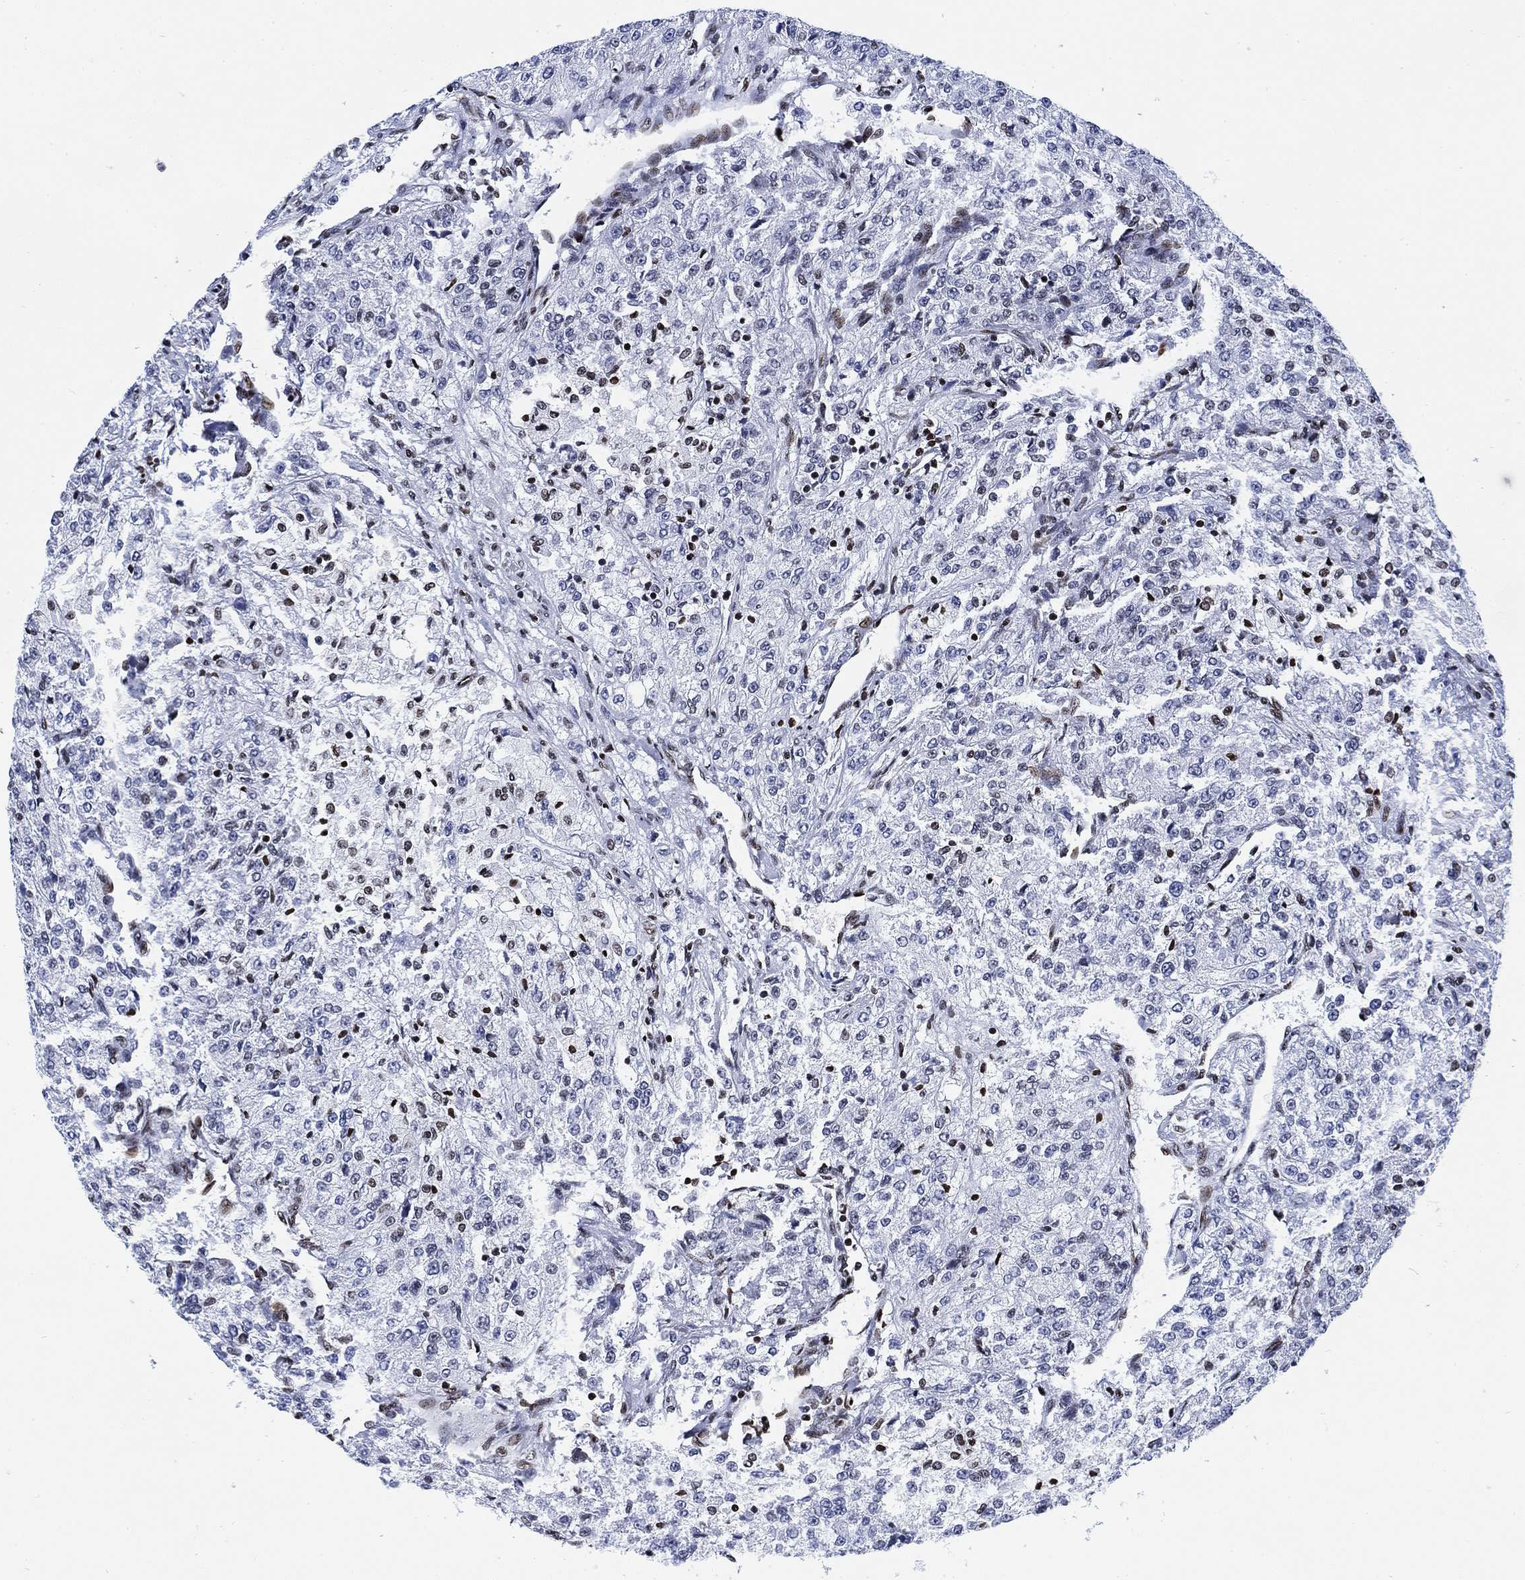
{"staining": {"intensity": "negative", "quantity": "none", "location": "none"}, "tissue": "renal cancer", "cell_type": "Tumor cells", "image_type": "cancer", "snomed": [{"axis": "morphology", "description": "Adenocarcinoma, NOS"}, {"axis": "topography", "description": "Kidney"}], "caption": "Immunohistochemistry (IHC) histopathology image of human renal adenocarcinoma stained for a protein (brown), which shows no staining in tumor cells.", "gene": "H1-10", "patient": {"sex": "female", "age": 63}}